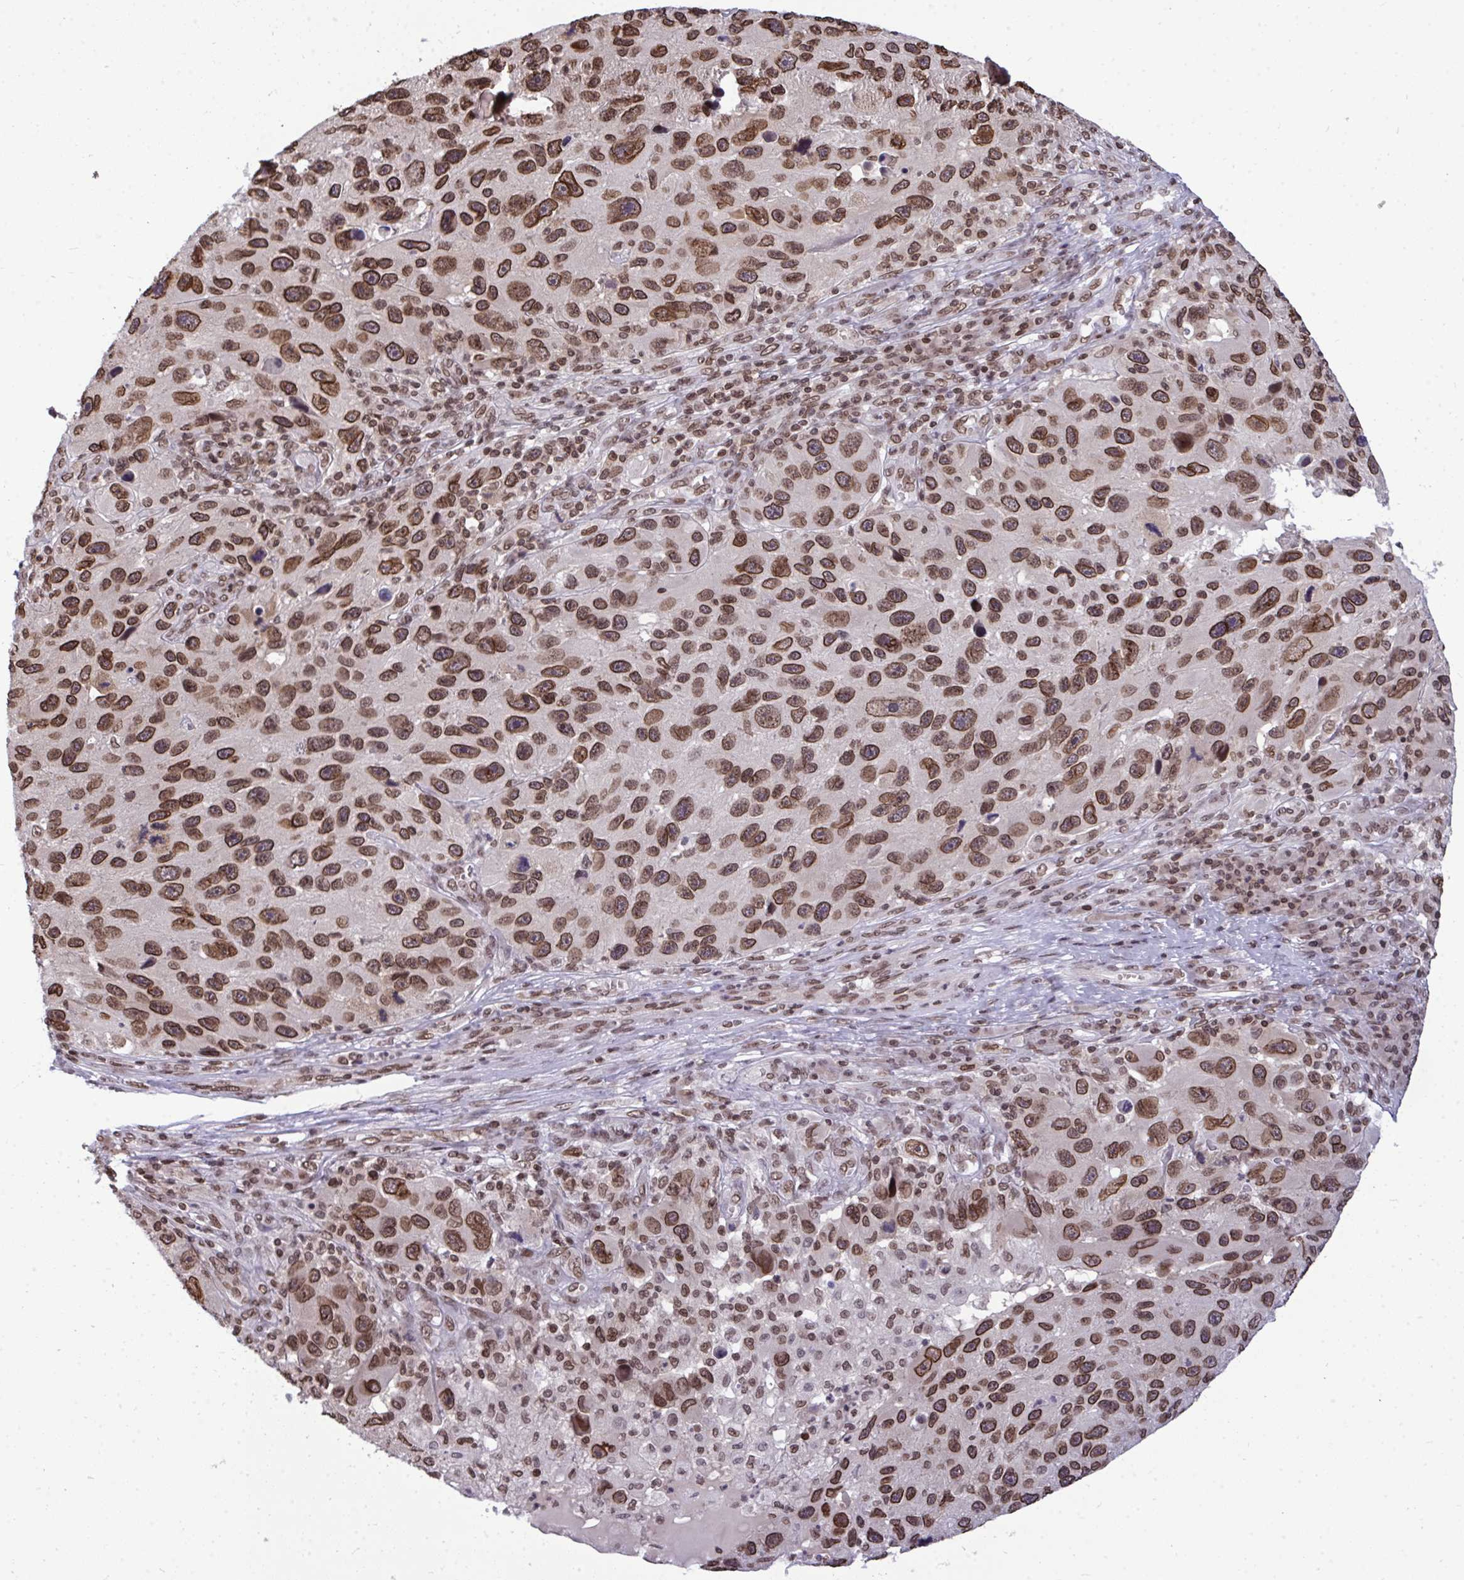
{"staining": {"intensity": "moderate", "quantity": ">75%", "location": "cytoplasmic/membranous,nuclear"}, "tissue": "melanoma", "cell_type": "Tumor cells", "image_type": "cancer", "snomed": [{"axis": "morphology", "description": "Malignant melanoma, NOS"}, {"axis": "topography", "description": "Skin"}], "caption": "A micrograph of malignant melanoma stained for a protein displays moderate cytoplasmic/membranous and nuclear brown staining in tumor cells.", "gene": "JPT1", "patient": {"sex": "male", "age": 53}}